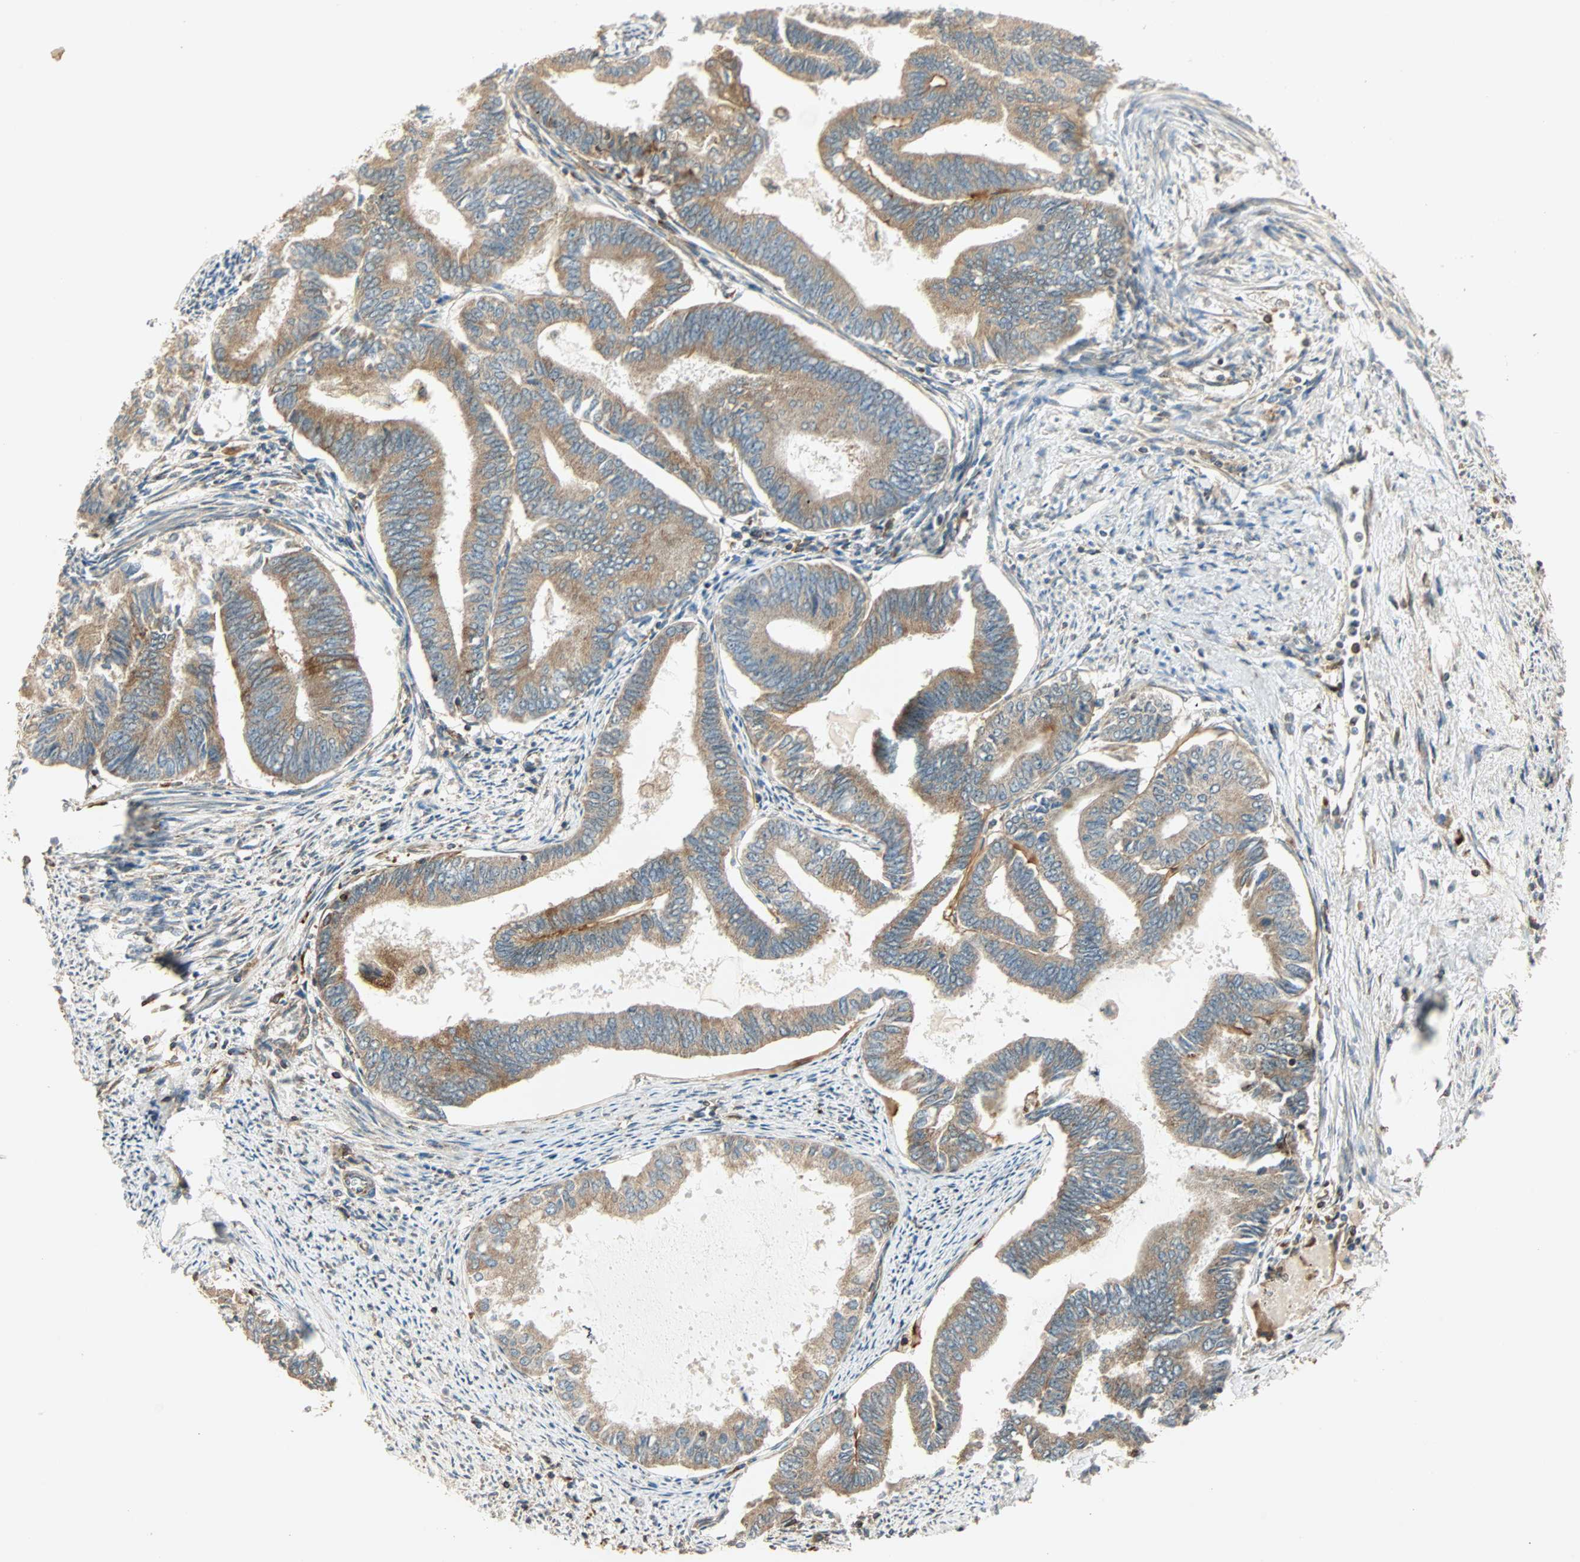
{"staining": {"intensity": "moderate", "quantity": ">75%", "location": "cytoplasmic/membranous"}, "tissue": "endometrial cancer", "cell_type": "Tumor cells", "image_type": "cancer", "snomed": [{"axis": "morphology", "description": "Adenocarcinoma, NOS"}, {"axis": "topography", "description": "Endometrium"}], "caption": "Endometrial cancer (adenocarcinoma) stained with IHC demonstrates moderate cytoplasmic/membranous expression in about >75% of tumor cells.", "gene": "PNPLA6", "patient": {"sex": "female", "age": 86}}